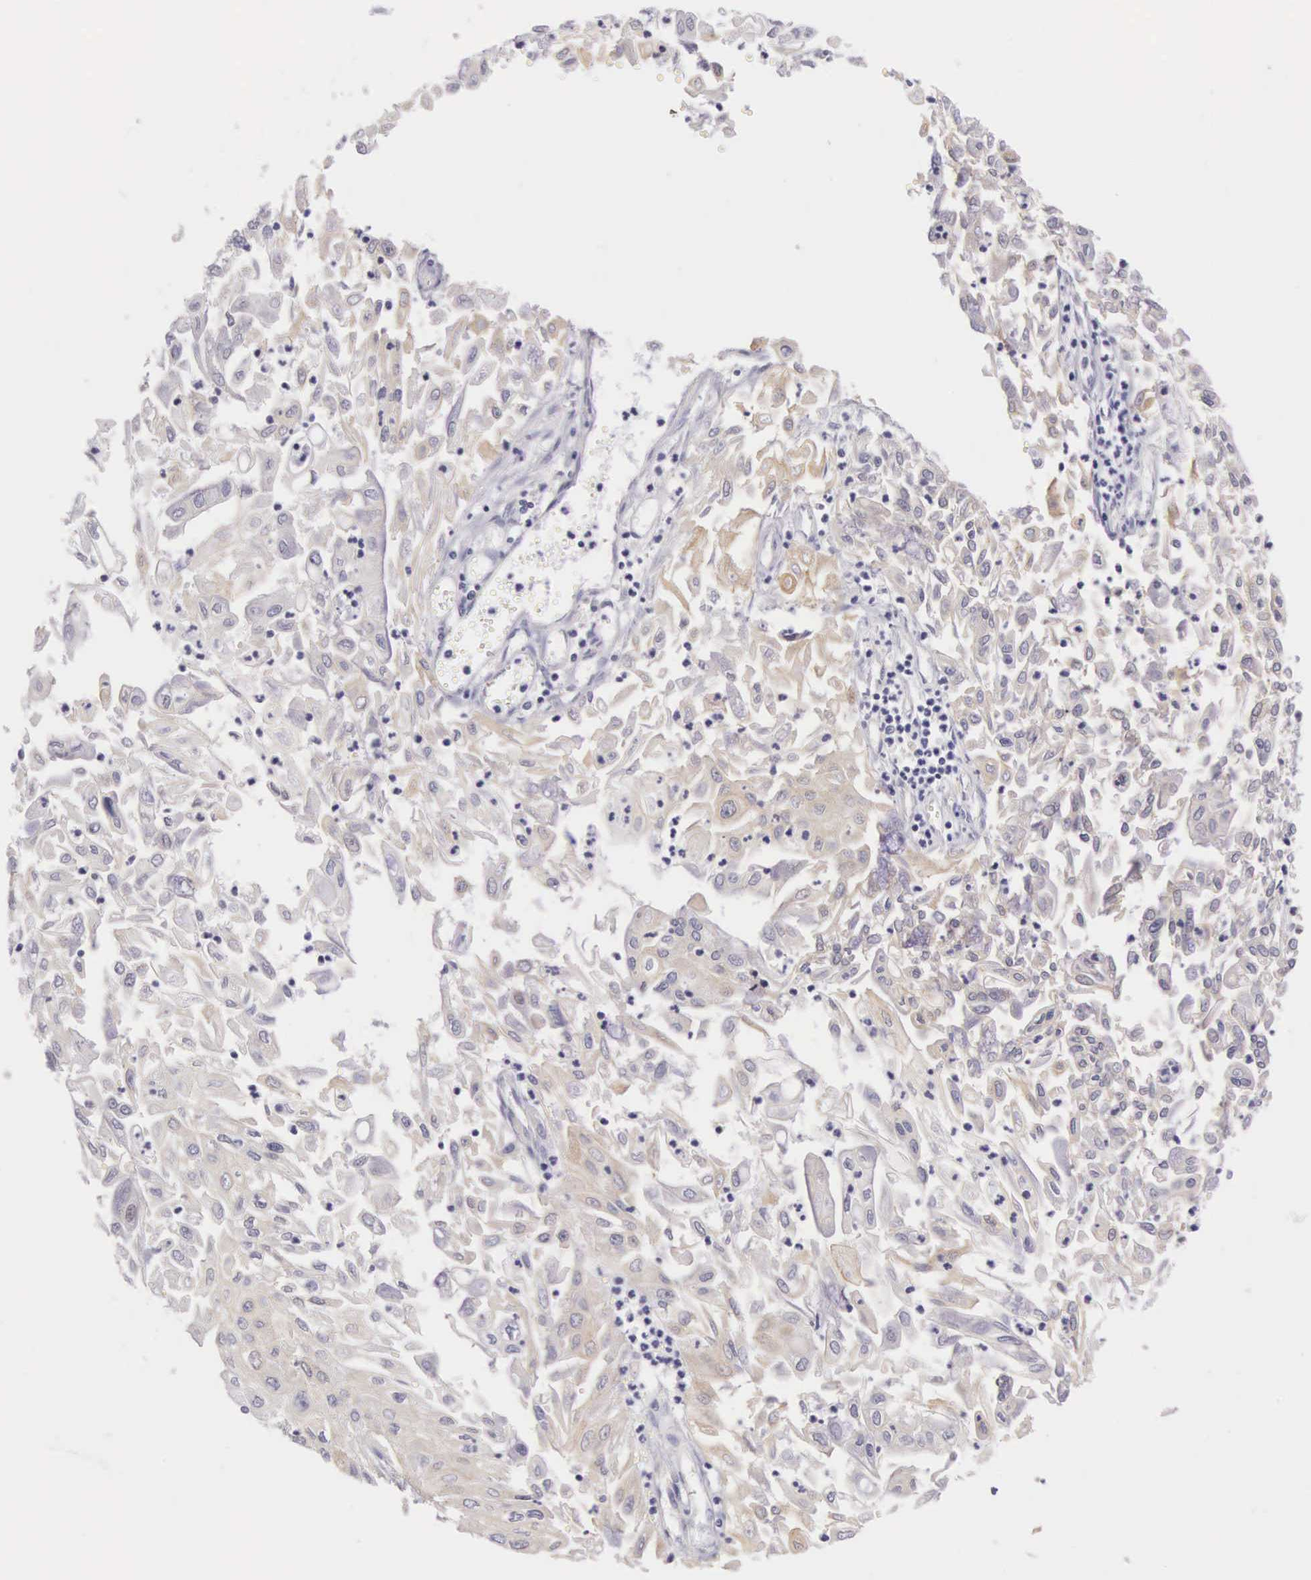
{"staining": {"intensity": "negative", "quantity": "none", "location": "none"}, "tissue": "endometrial cancer", "cell_type": "Tumor cells", "image_type": "cancer", "snomed": [{"axis": "morphology", "description": "Adenocarcinoma, NOS"}, {"axis": "topography", "description": "Endometrium"}], "caption": "Endometrial cancer (adenocarcinoma) was stained to show a protein in brown. There is no significant staining in tumor cells.", "gene": "OSBPL3", "patient": {"sex": "female", "age": 75}}